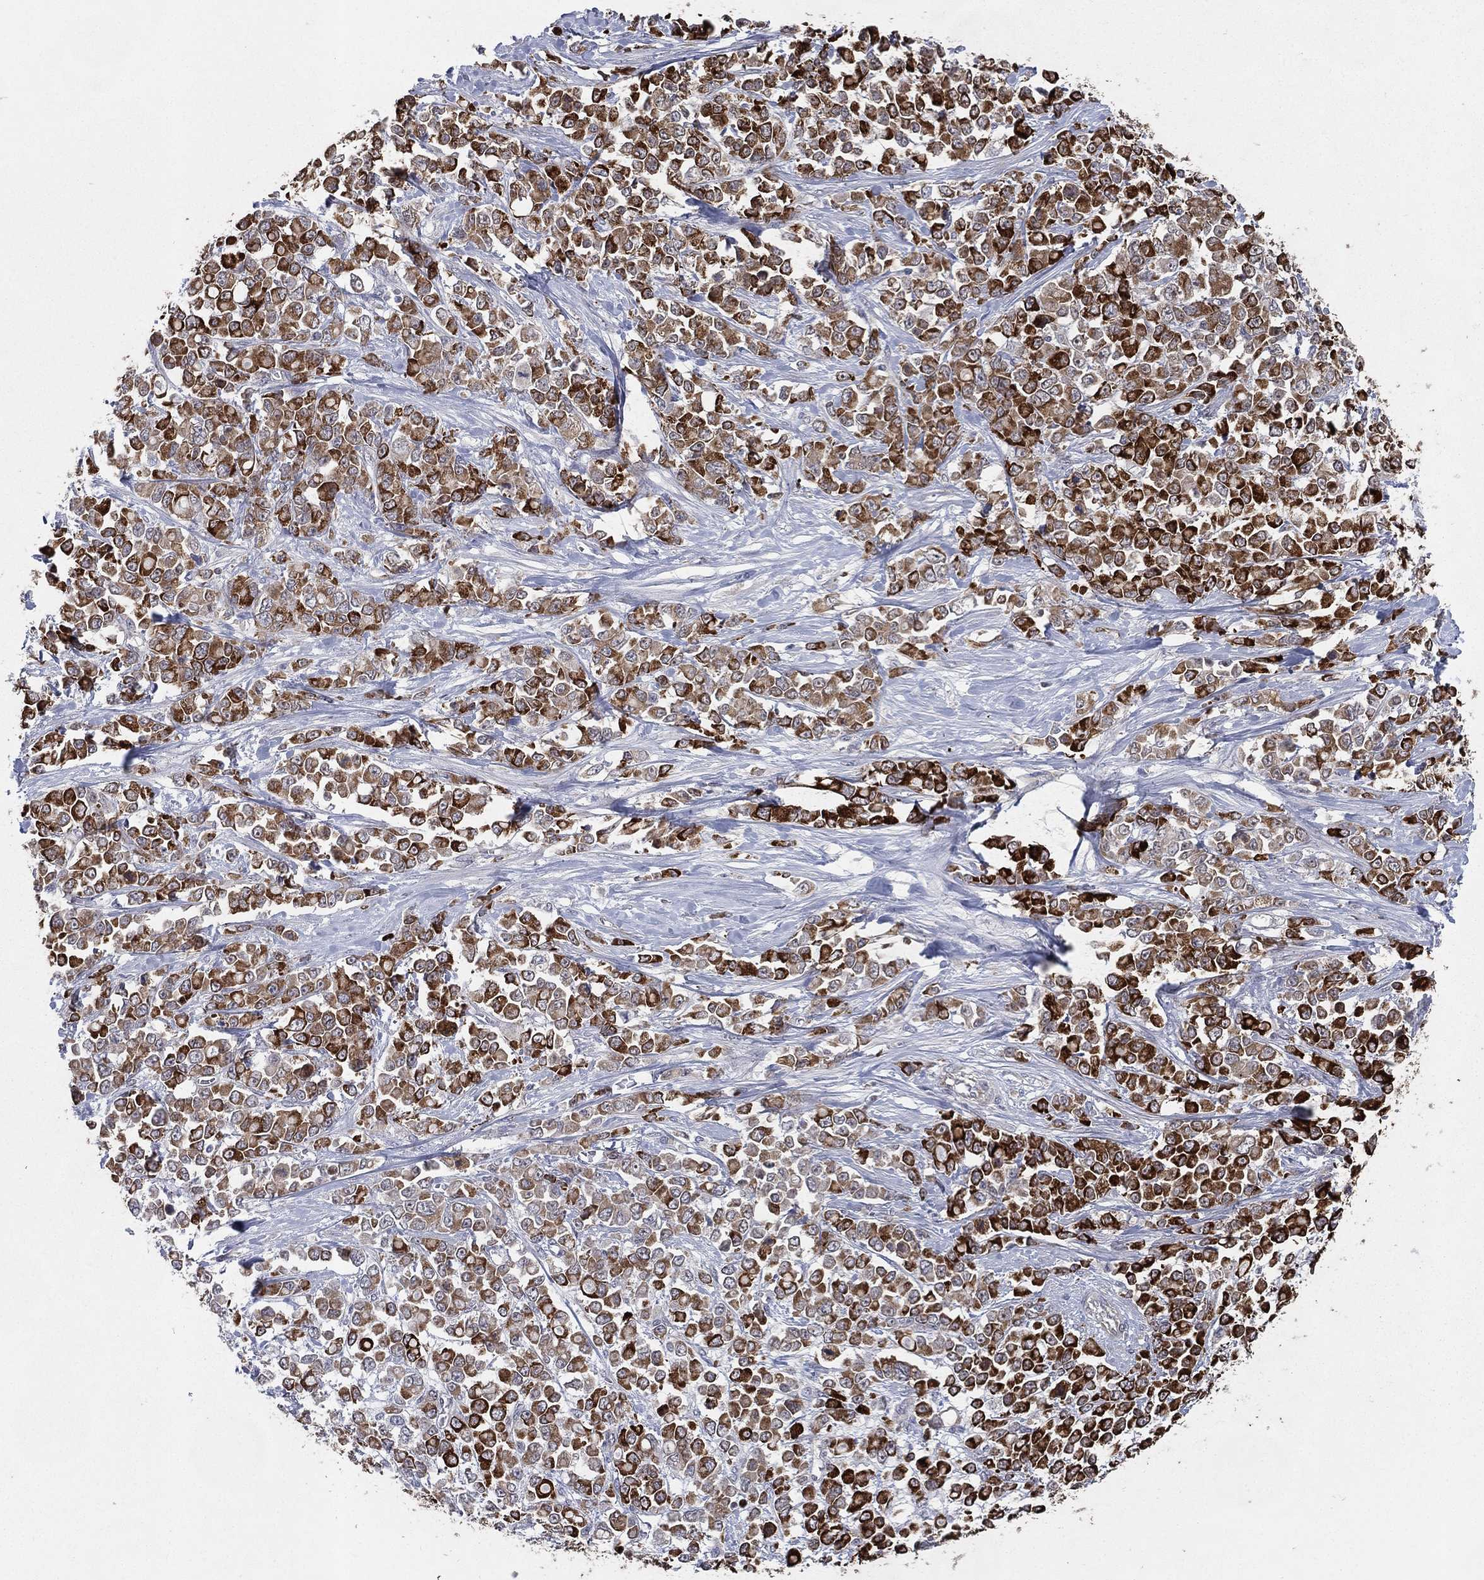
{"staining": {"intensity": "strong", "quantity": ">75%", "location": "cytoplasmic/membranous"}, "tissue": "stomach cancer", "cell_type": "Tumor cells", "image_type": "cancer", "snomed": [{"axis": "morphology", "description": "Adenocarcinoma, NOS"}, {"axis": "topography", "description": "Stomach"}], "caption": "This is an image of immunohistochemistry (IHC) staining of stomach cancer (adenocarcinoma), which shows strong expression in the cytoplasmic/membranous of tumor cells.", "gene": "KAT14", "patient": {"sex": "female", "age": 76}}